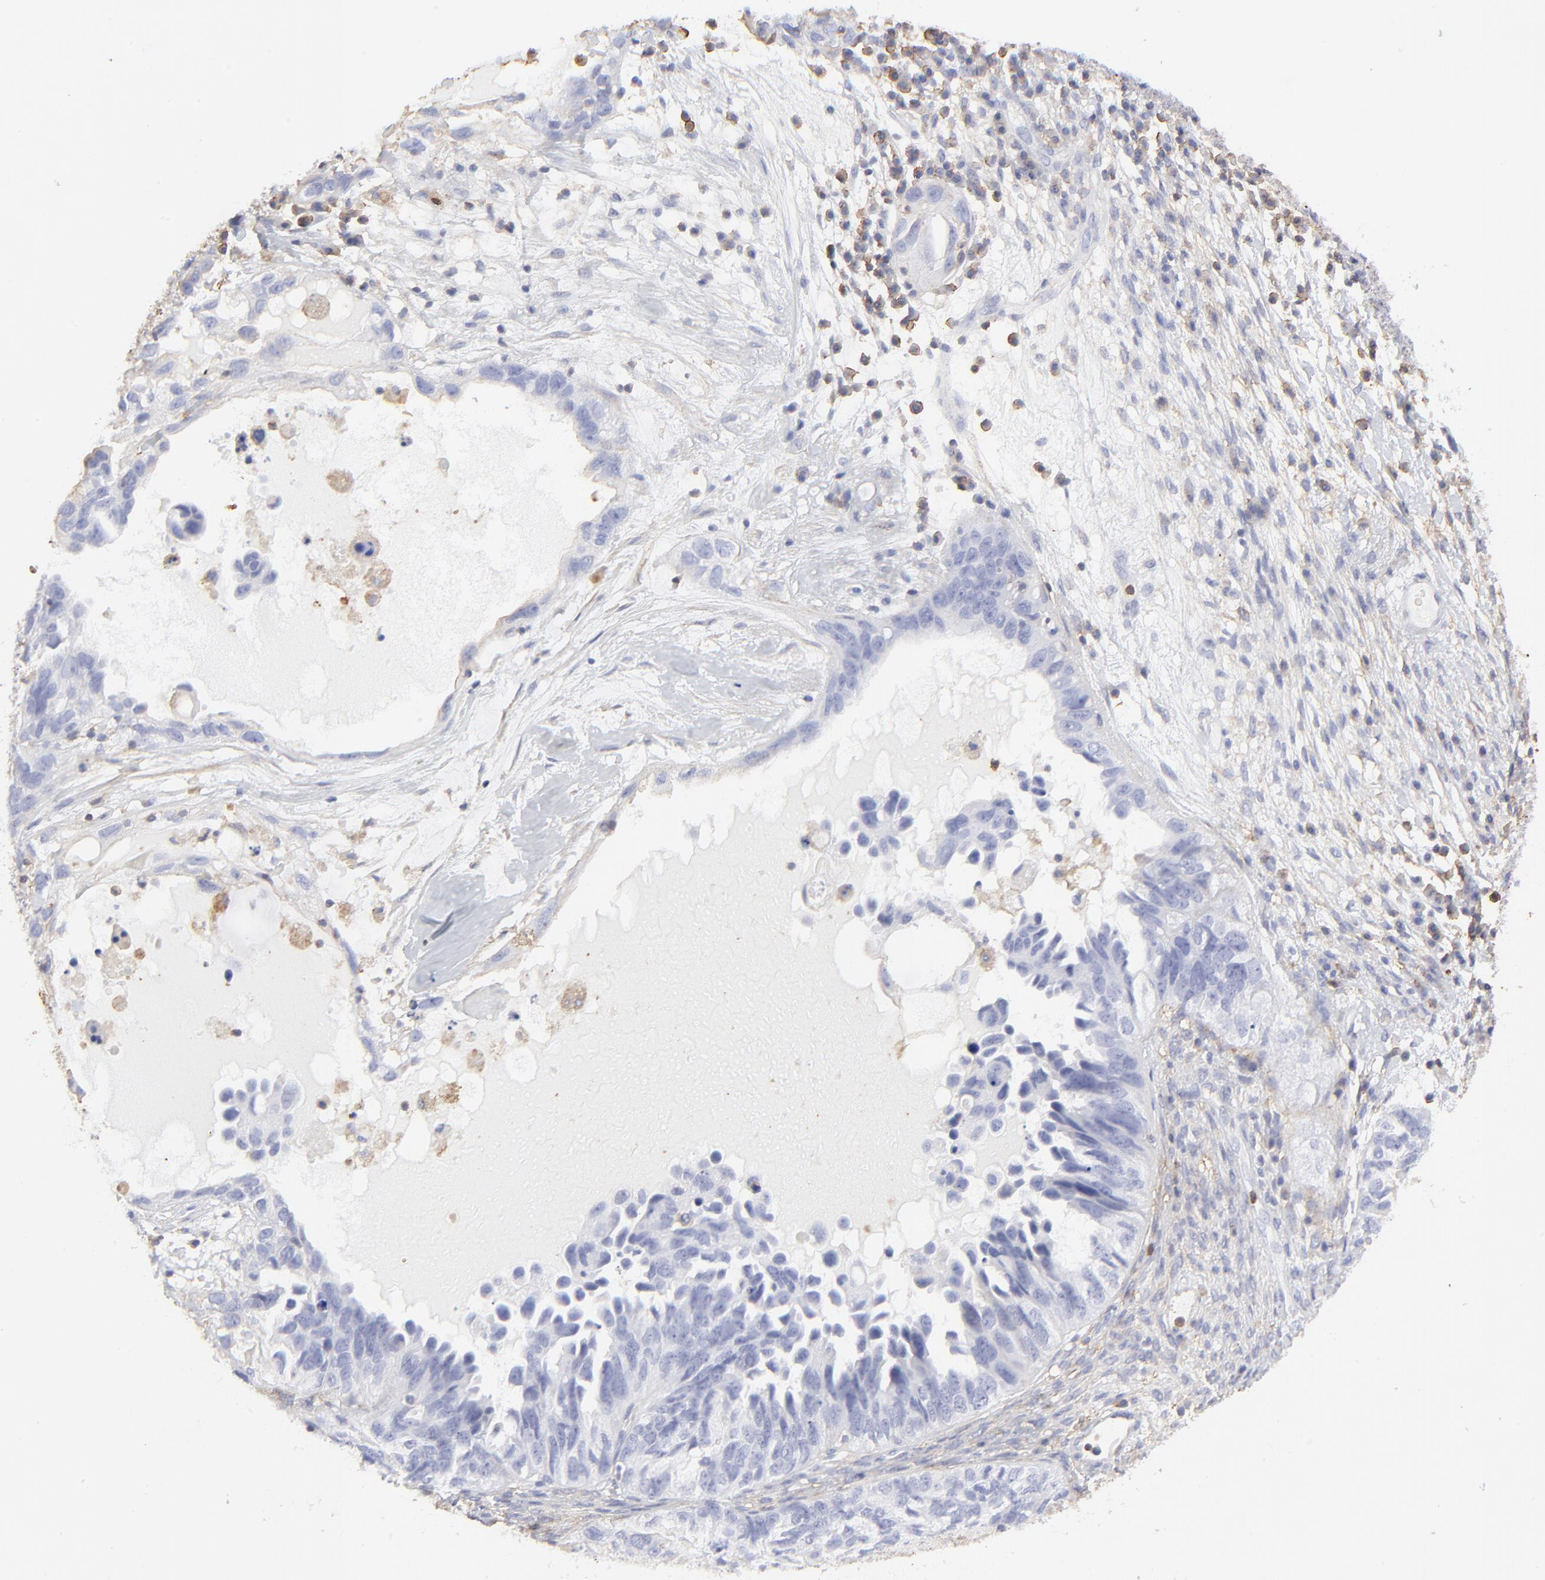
{"staining": {"intensity": "negative", "quantity": "none", "location": "none"}, "tissue": "ovarian cancer", "cell_type": "Tumor cells", "image_type": "cancer", "snomed": [{"axis": "morphology", "description": "Cystadenocarcinoma, serous, NOS"}, {"axis": "topography", "description": "Ovary"}], "caption": "Immunohistochemical staining of ovarian serous cystadenocarcinoma displays no significant staining in tumor cells.", "gene": "ANXA6", "patient": {"sex": "female", "age": 82}}